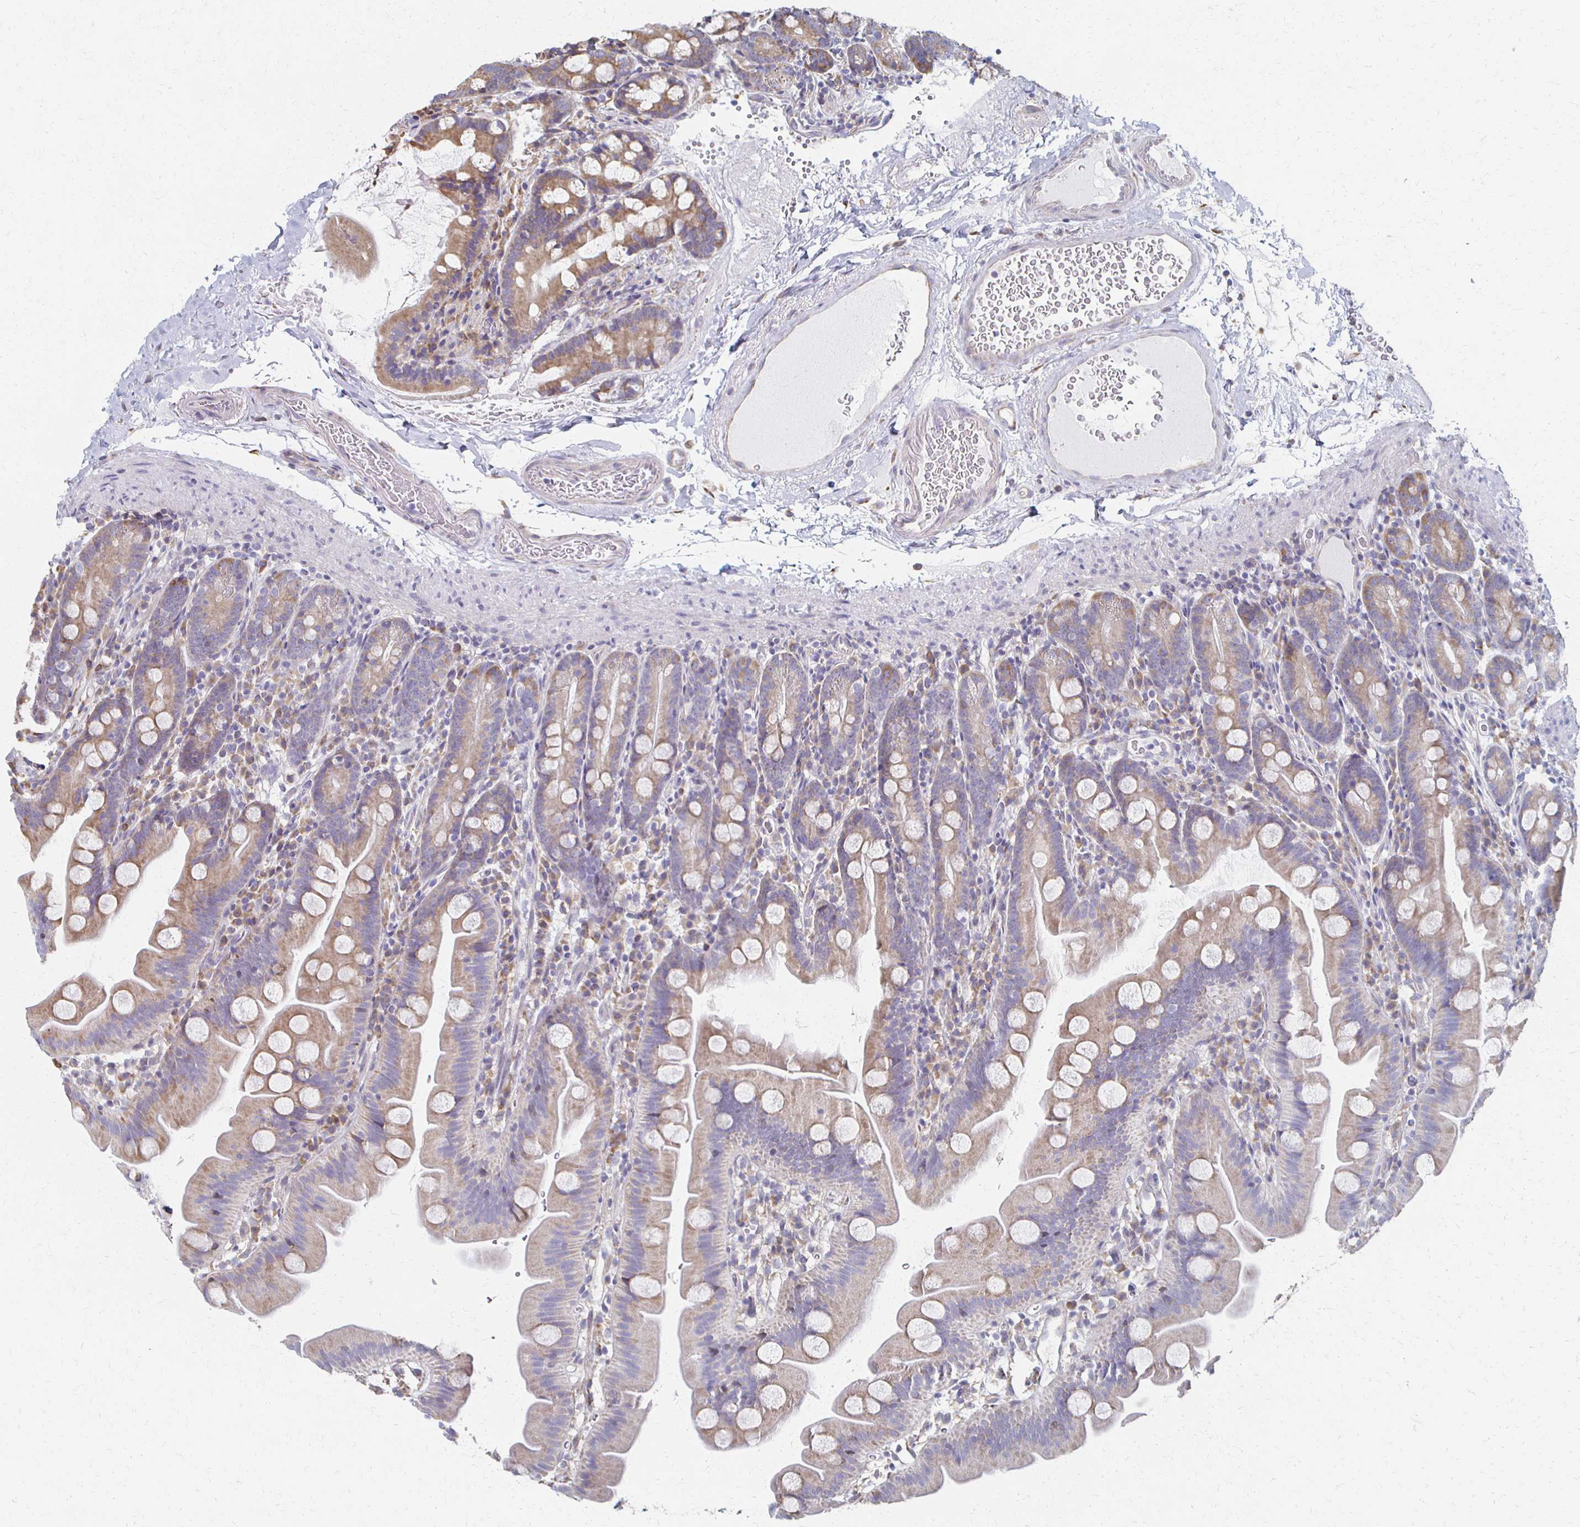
{"staining": {"intensity": "weak", "quantity": ">75%", "location": "cytoplasmic/membranous"}, "tissue": "small intestine", "cell_type": "Glandular cells", "image_type": "normal", "snomed": [{"axis": "morphology", "description": "Normal tissue, NOS"}, {"axis": "topography", "description": "Small intestine"}], "caption": "Immunohistochemical staining of benign human small intestine reveals weak cytoplasmic/membranous protein expression in about >75% of glandular cells.", "gene": "ATP1A3", "patient": {"sex": "female", "age": 68}}